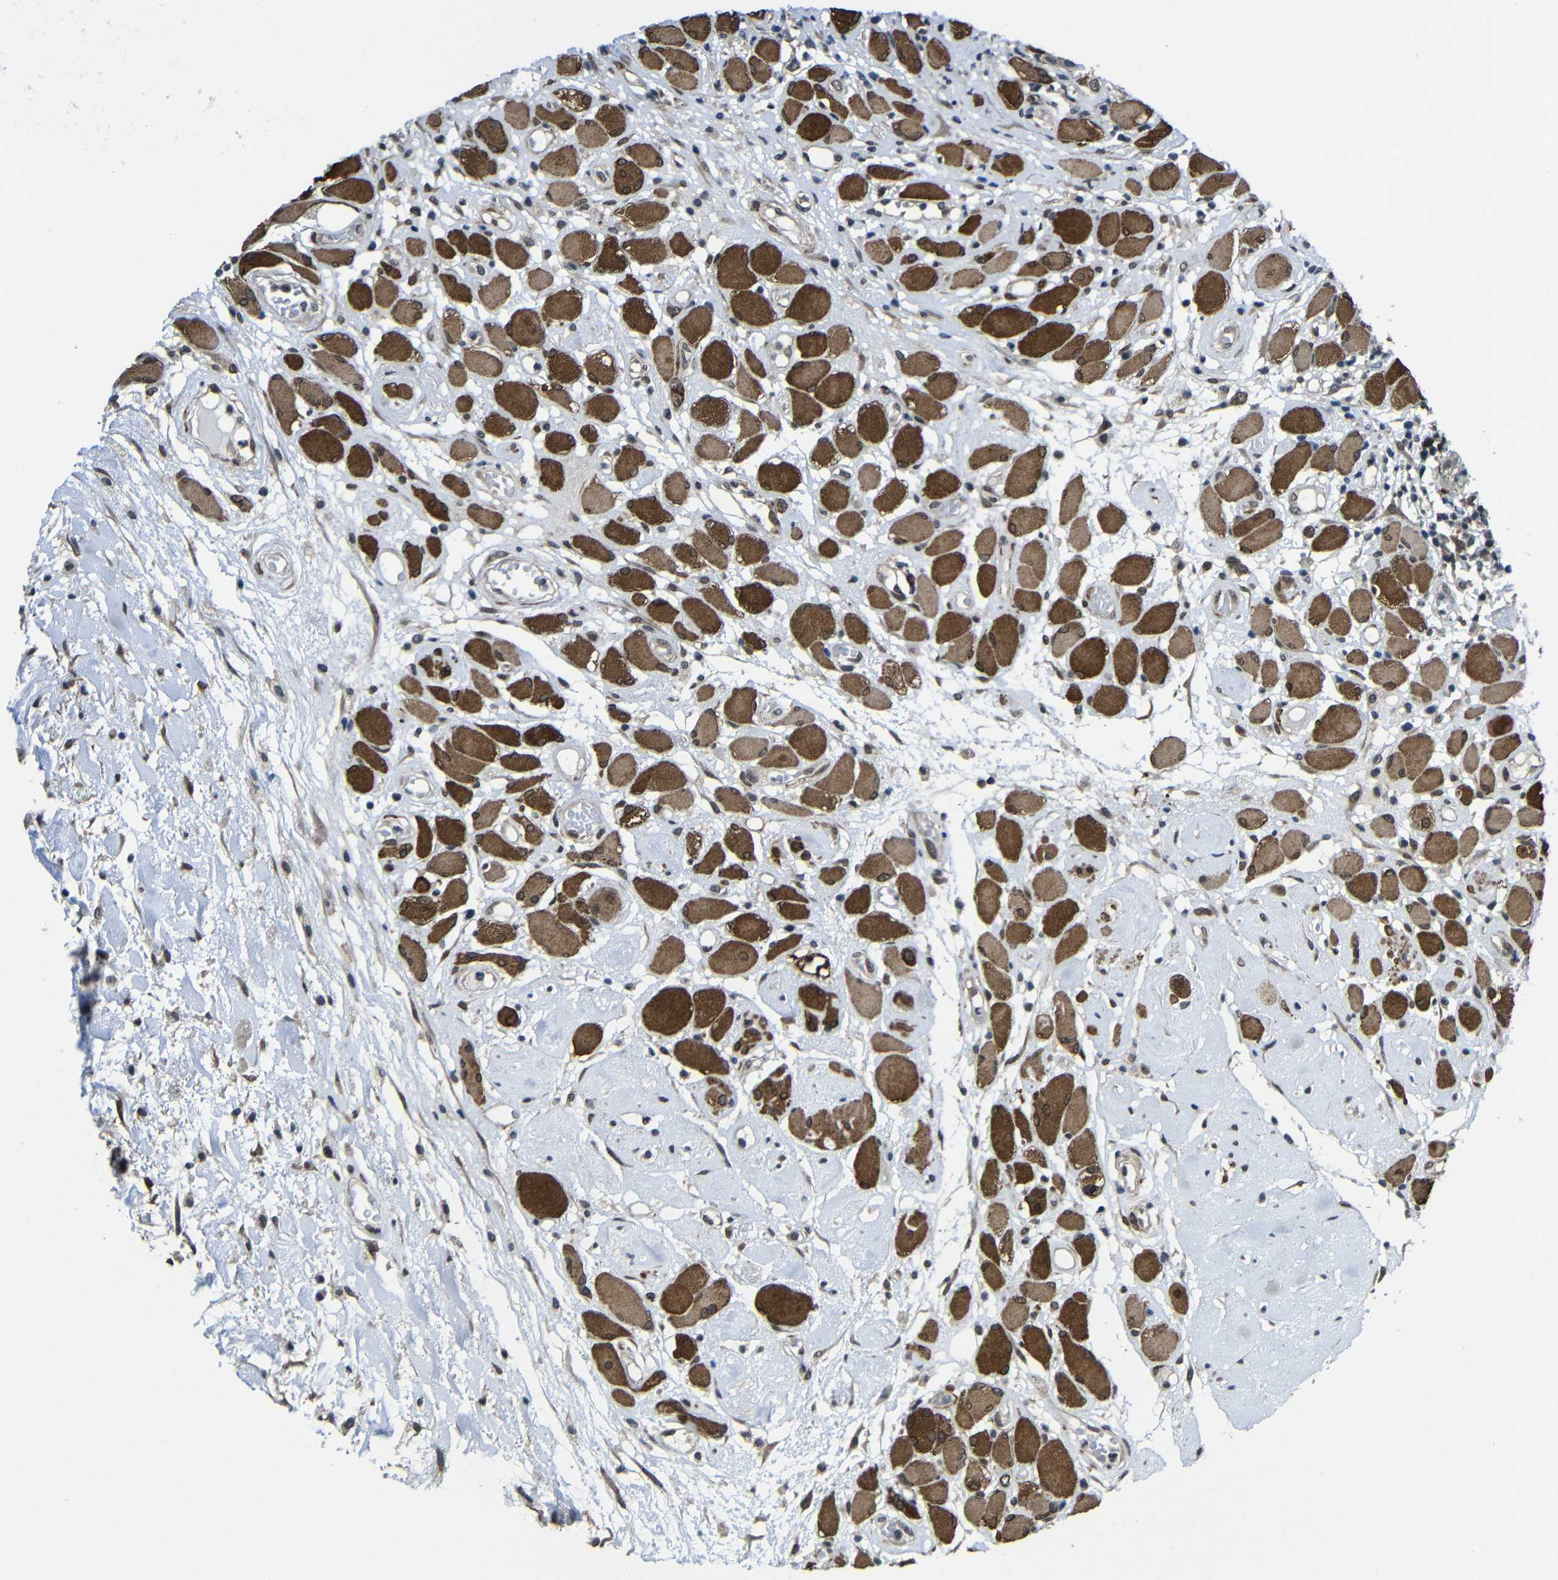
{"staining": {"intensity": "strong", "quantity": "<25%", "location": "cytoplasmic/membranous"}, "tissue": "head and neck cancer", "cell_type": "Tumor cells", "image_type": "cancer", "snomed": [{"axis": "morphology", "description": "Squamous cell carcinoma, NOS"}, {"axis": "topography", "description": "Head-Neck"}], "caption": "An immunohistochemistry (IHC) photomicrograph of tumor tissue is shown. Protein staining in brown shows strong cytoplasmic/membranous positivity in head and neck cancer within tumor cells. (IHC, brightfield microscopy, high magnification).", "gene": "FAM172A", "patient": {"sex": "male", "age": 62}}